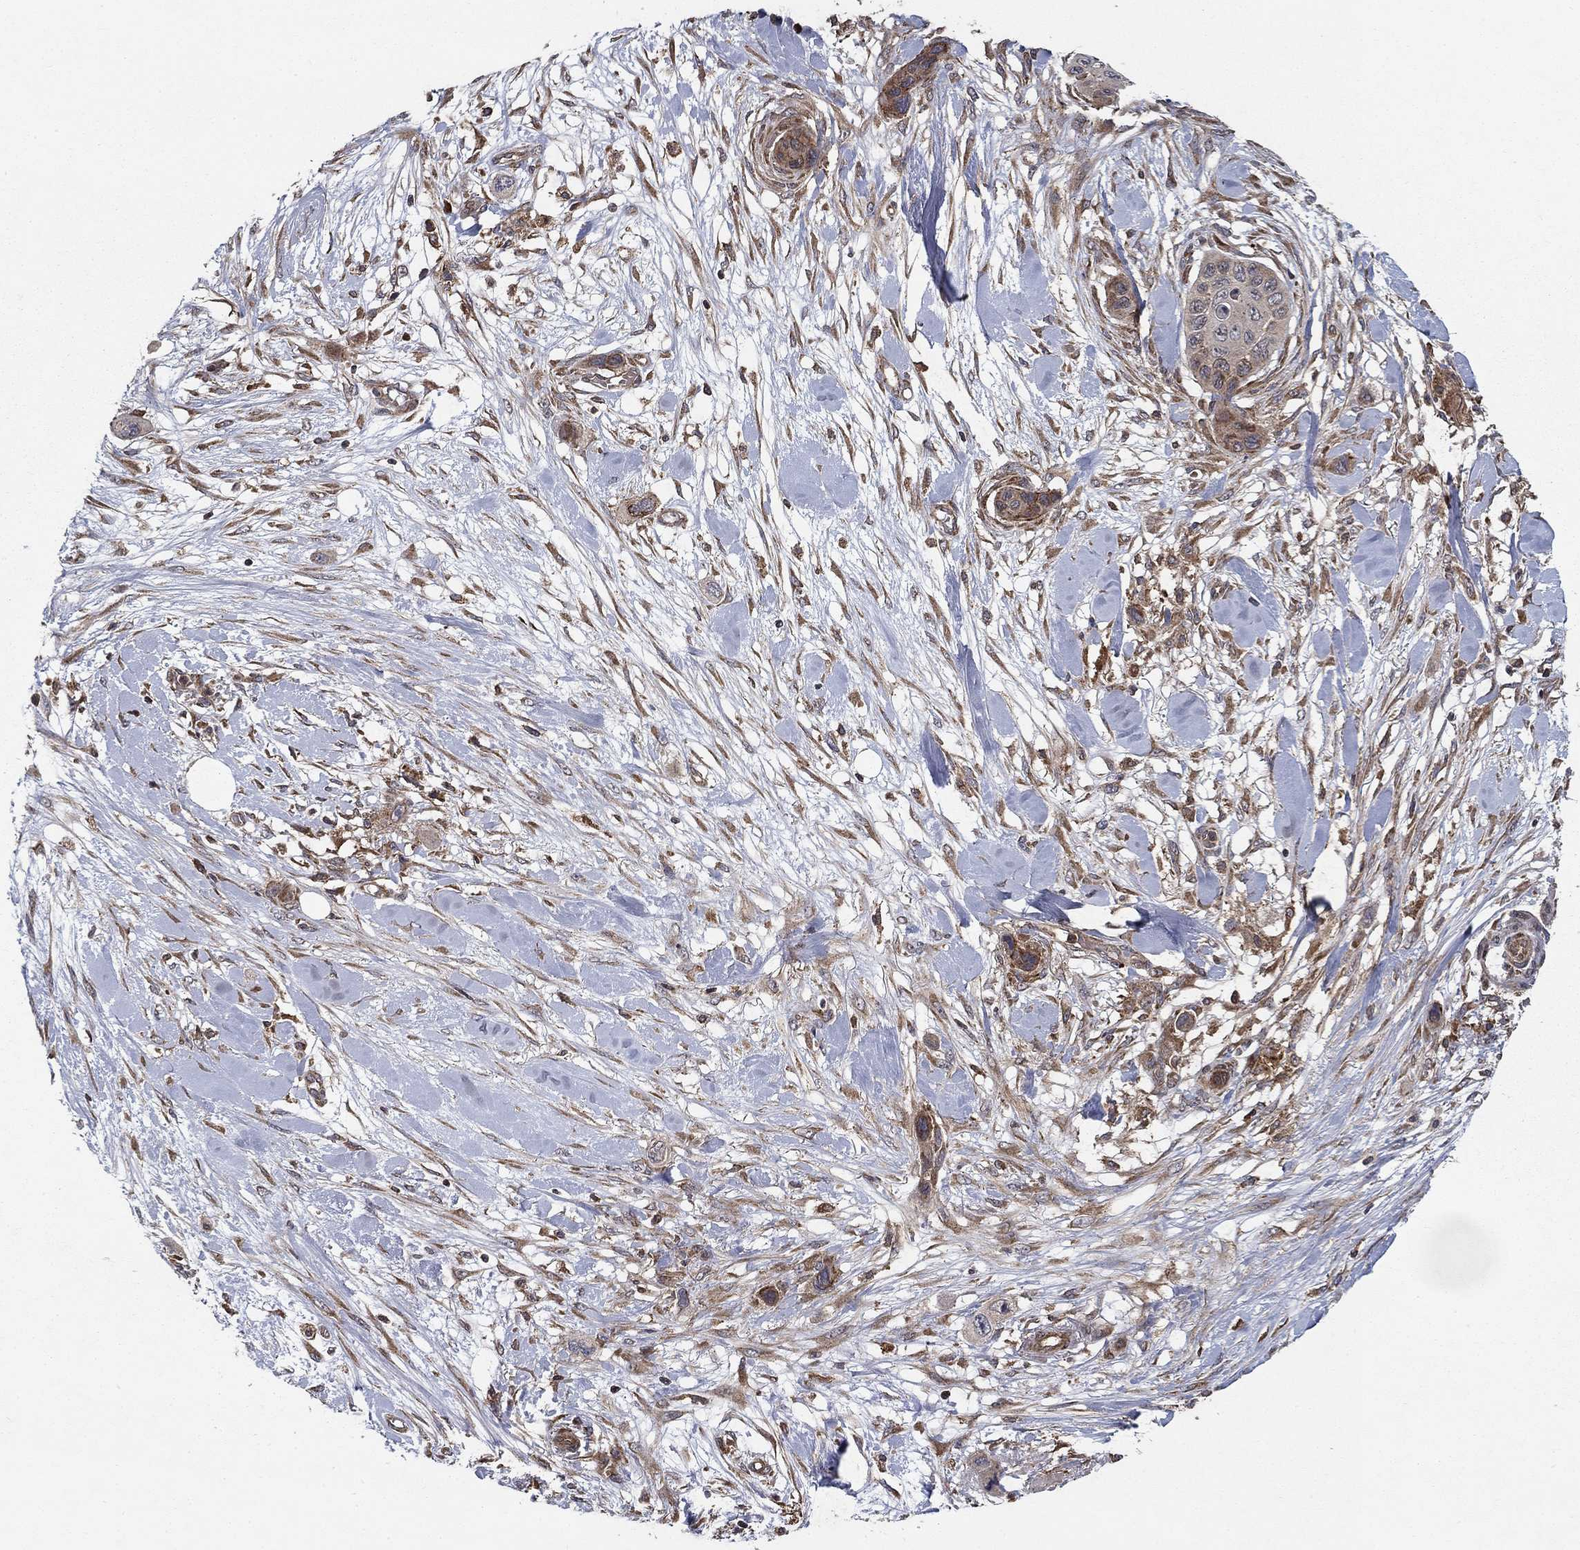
{"staining": {"intensity": "weak", "quantity": ">75%", "location": "cytoplasmic/membranous"}, "tissue": "skin cancer", "cell_type": "Tumor cells", "image_type": "cancer", "snomed": [{"axis": "morphology", "description": "Squamous cell carcinoma, NOS"}, {"axis": "topography", "description": "Skin"}], "caption": "The immunohistochemical stain highlights weak cytoplasmic/membranous staining in tumor cells of skin cancer tissue.", "gene": "BABAM2", "patient": {"sex": "male", "age": 79}}